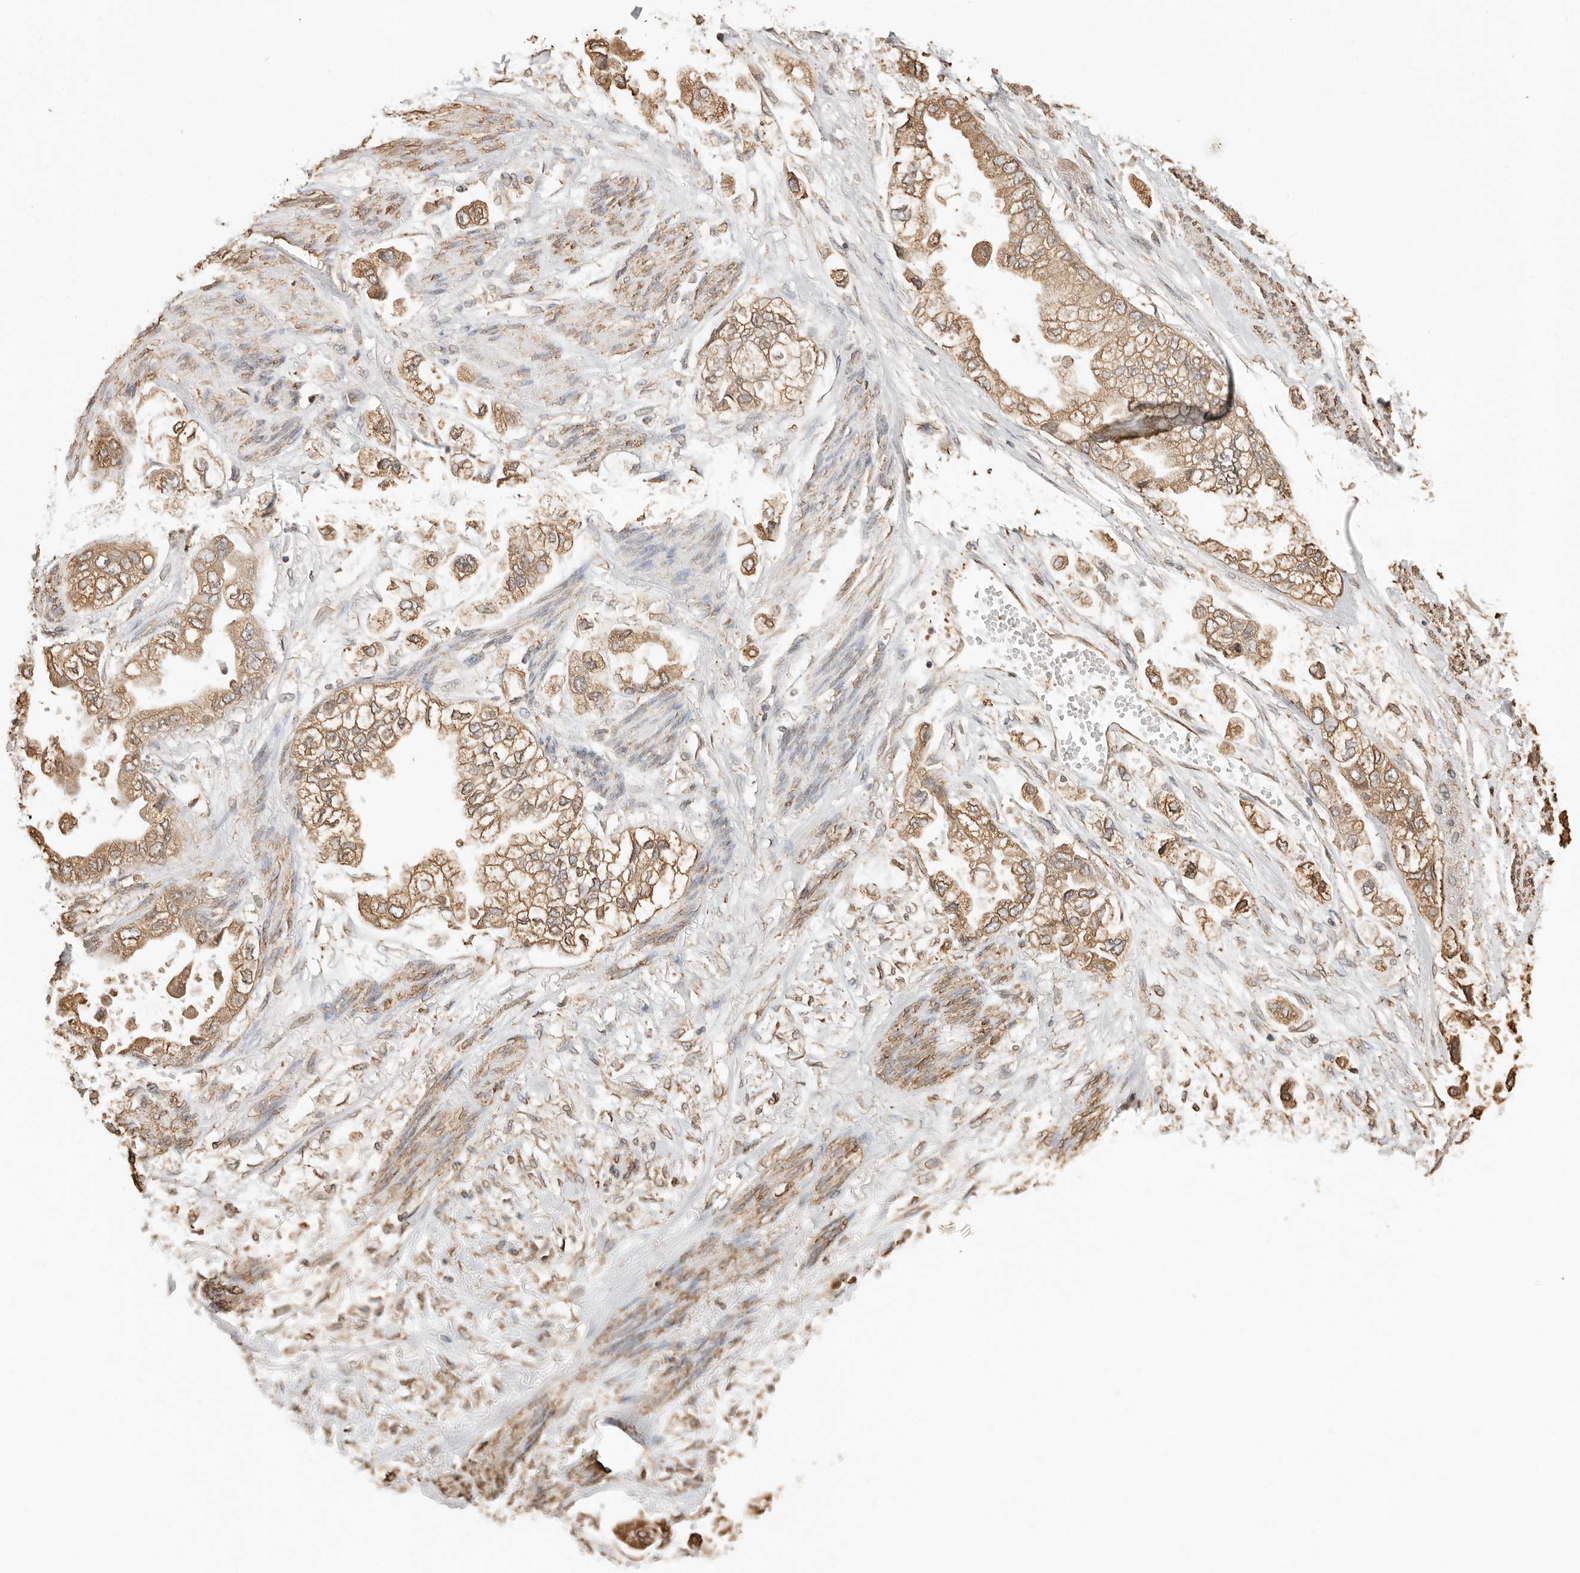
{"staining": {"intensity": "moderate", "quantity": ">75%", "location": "cytoplasmic/membranous"}, "tissue": "stomach cancer", "cell_type": "Tumor cells", "image_type": "cancer", "snomed": [{"axis": "morphology", "description": "Adenocarcinoma, NOS"}, {"axis": "topography", "description": "Stomach"}], "caption": "Immunohistochemistry of stomach cancer (adenocarcinoma) demonstrates medium levels of moderate cytoplasmic/membranous positivity in about >75% of tumor cells.", "gene": "ARHGEF10L", "patient": {"sex": "male", "age": 62}}